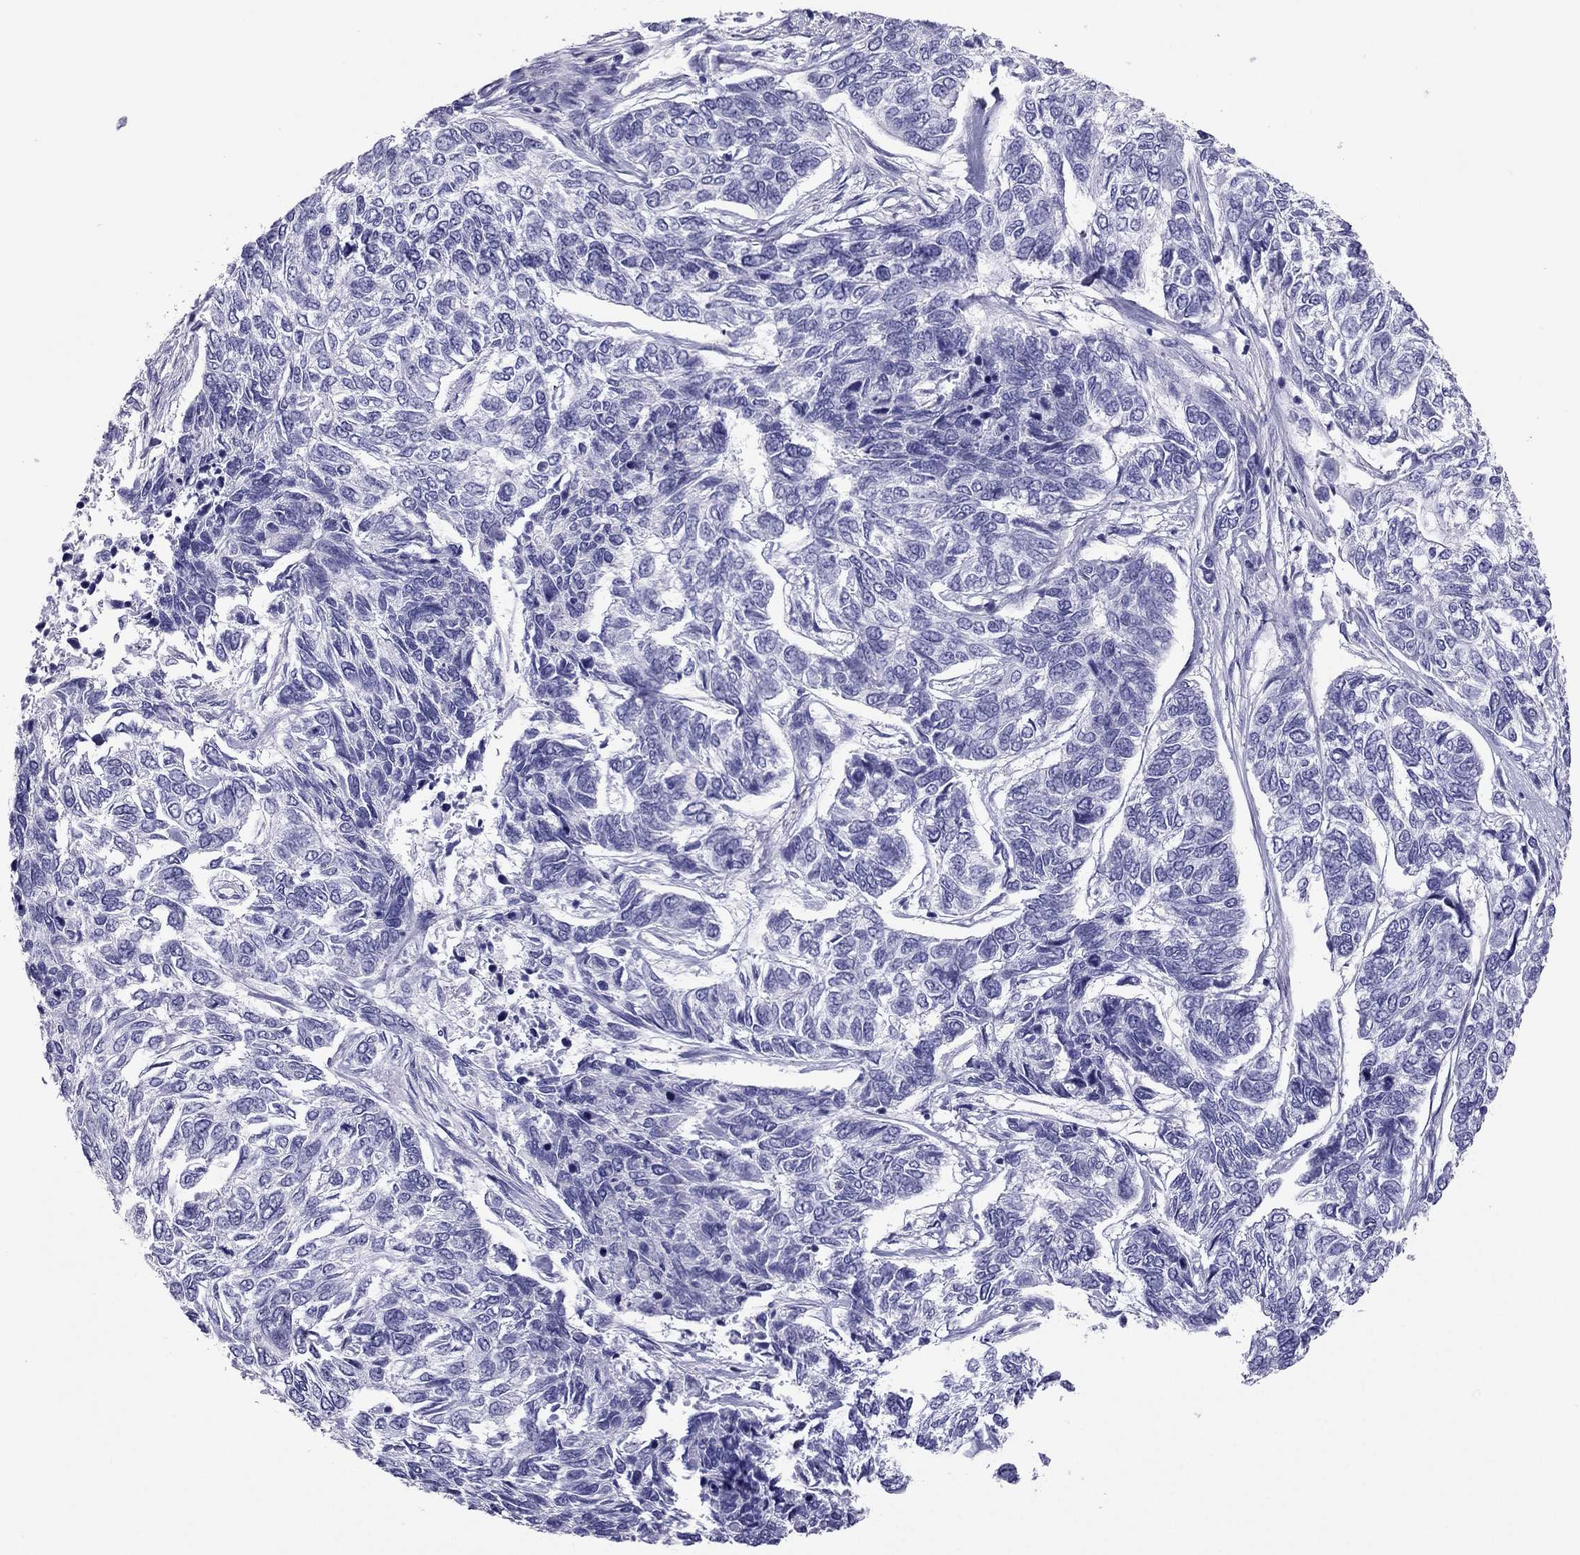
{"staining": {"intensity": "negative", "quantity": "none", "location": "none"}, "tissue": "skin cancer", "cell_type": "Tumor cells", "image_type": "cancer", "snomed": [{"axis": "morphology", "description": "Basal cell carcinoma"}, {"axis": "topography", "description": "Skin"}], "caption": "A micrograph of human skin cancer is negative for staining in tumor cells.", "gene": "PDE6A", "patient": {"sex": "female", "age": 65}}